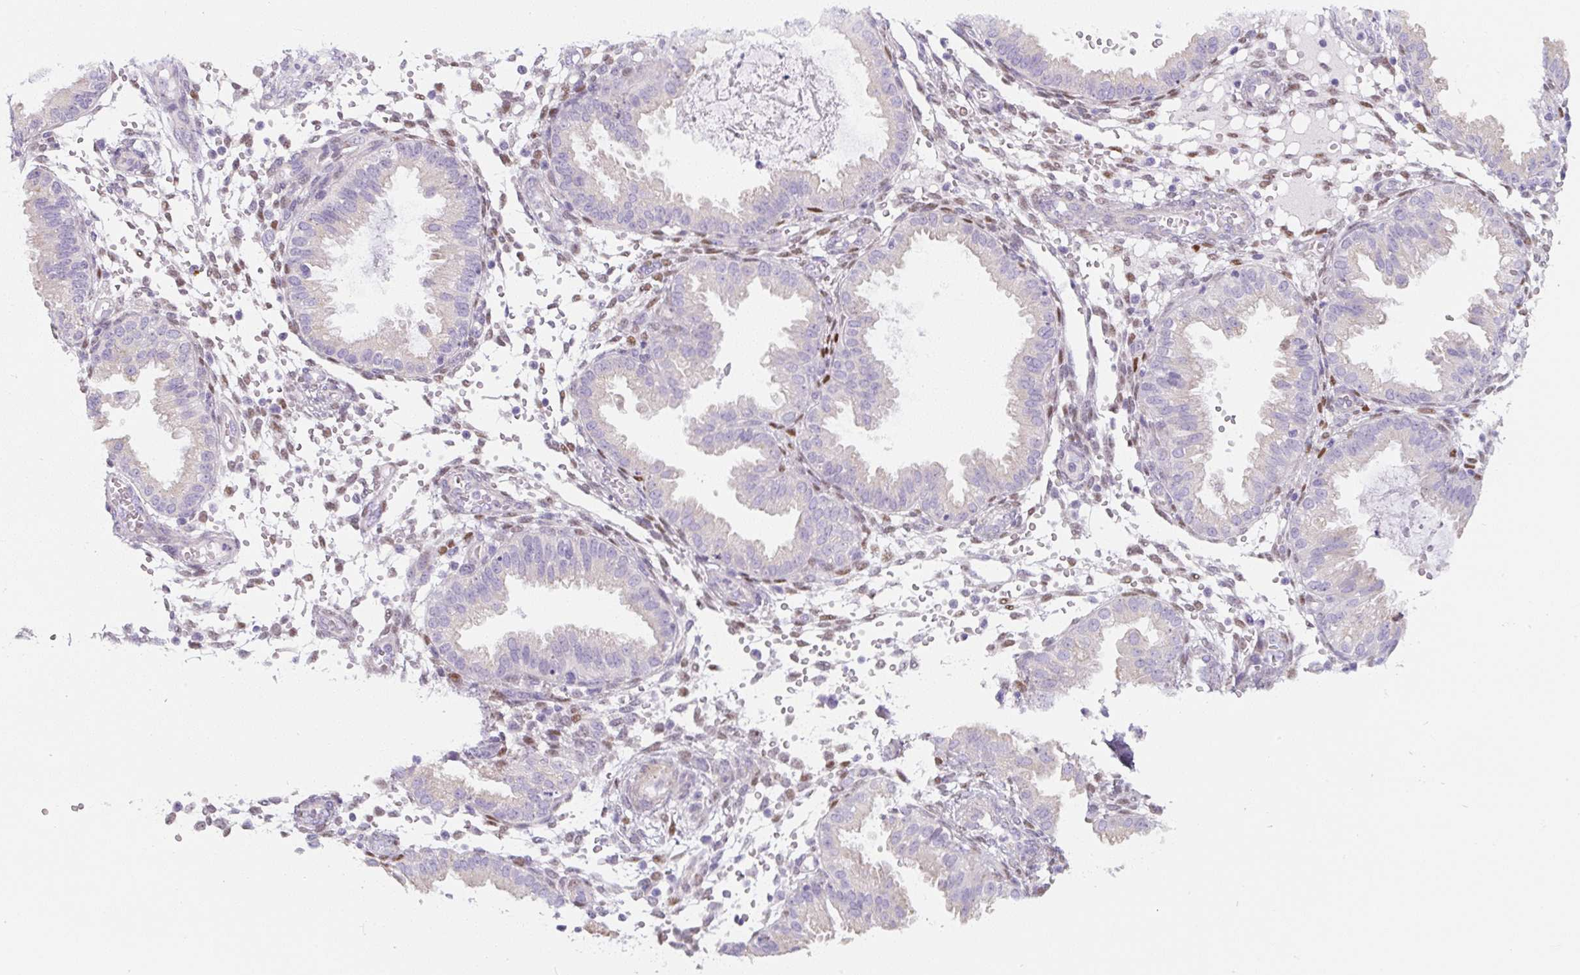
{"staining": {"intensity": "moderate", "quantity": "<25%", "location": "nuclear"}, "tissue": "endometrium", "cell_type": "Cells in endometrial stroma", "image_type": "normal", "snomed": [{"axis": "morphology", "description": "Normal tissue, NOS"}, {"axis": "topography", "description": "Endometrium"}], "caption": "Immunohistochemistry (IHC) micrograph of unremarkable endometrium: human endometrium stained using immunohistochemistry exhibits low levels of moderate protein expression localized specifically in the nuclear of cells in endometrial stroma, appearing as a nuclear brown color.", "gene": "PWWP3B", "patient": {"sex": "female", "age": 33}}